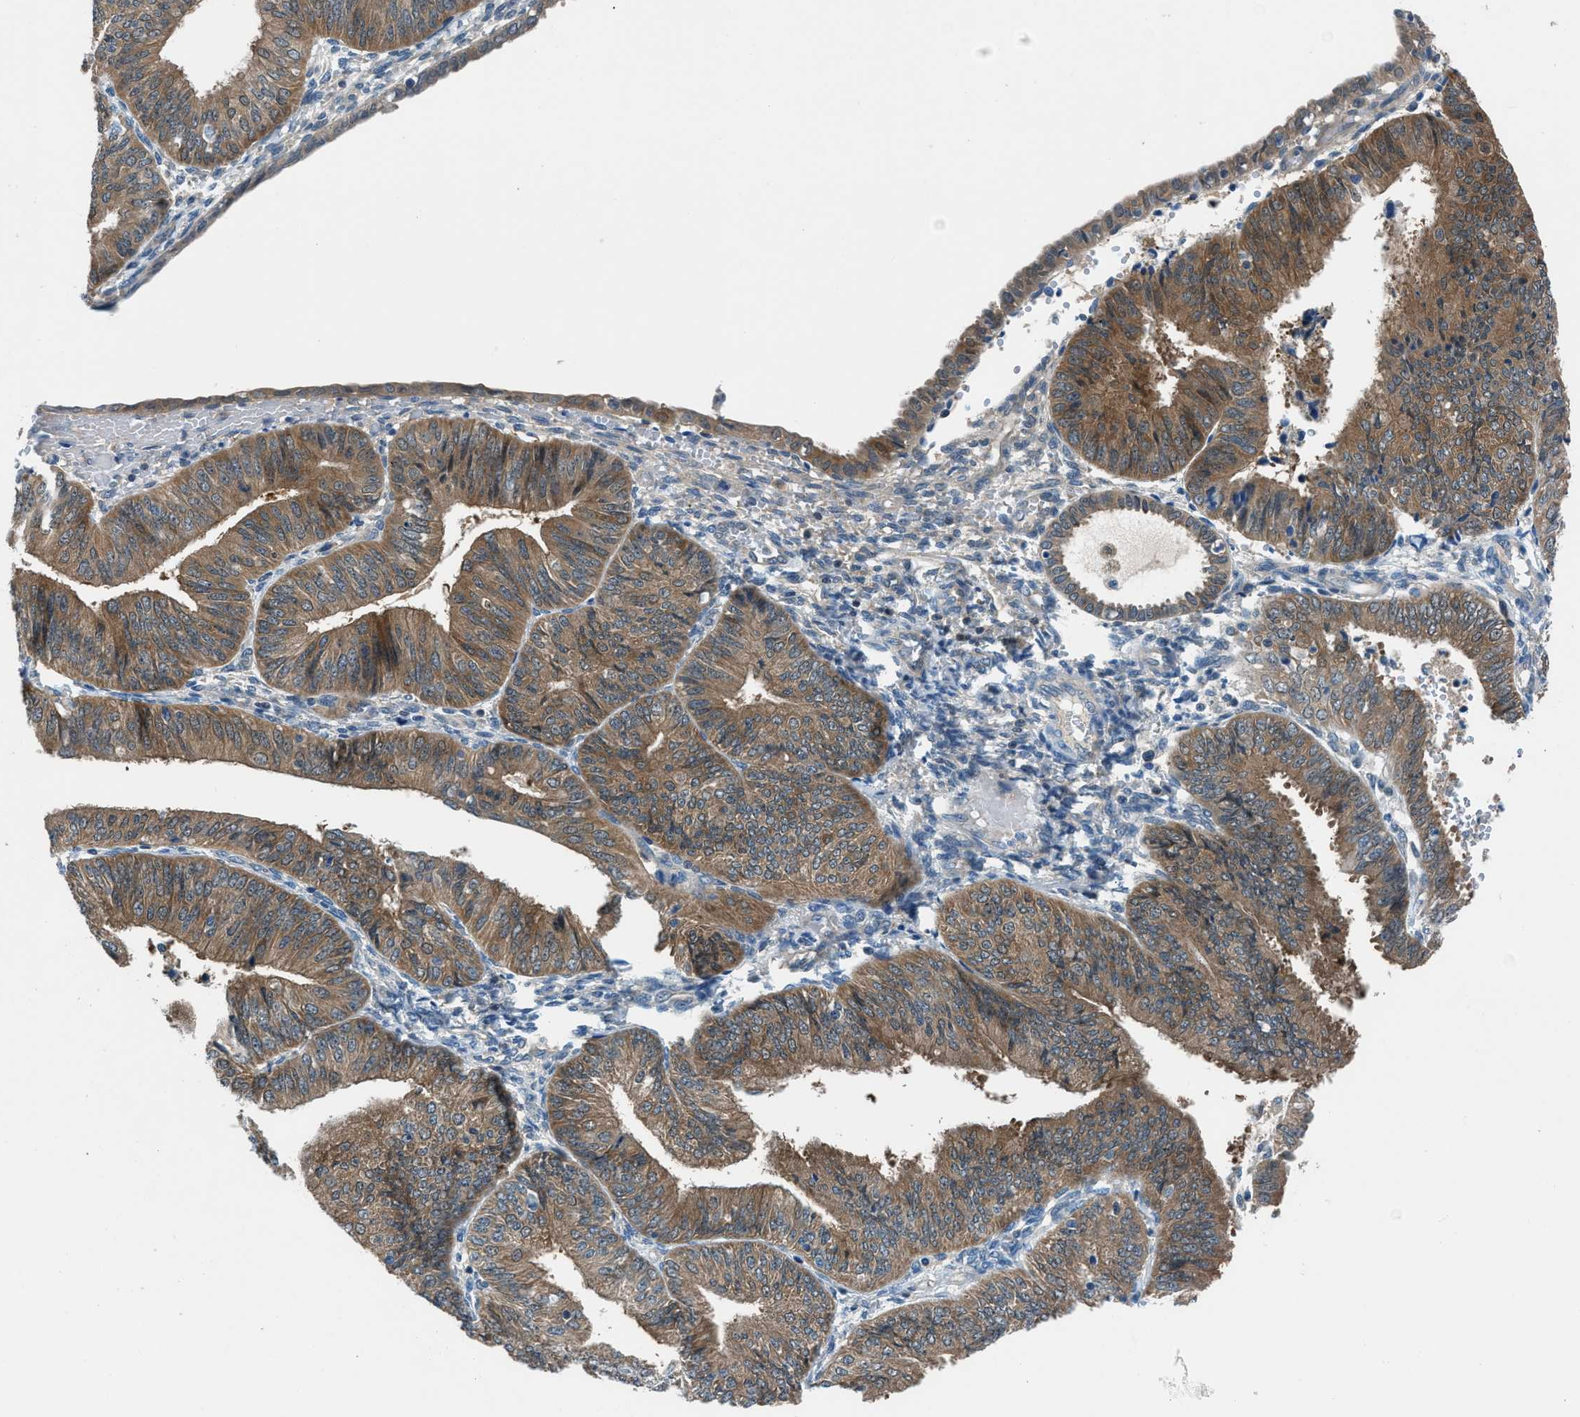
{"staining": {"intensity": "moderate", "quantity": ">75%", "location": "cytoplasmic/membranous"}, "tissue": "endometrial cancer", "cell_type": "Tumor cells", "image_type": "cancer", "snomed": [{"axis": "morphology", "description": "Adenocarcinoma, NOS"}, {"axis": "topography", "description": "Endometrium"}], "caption": "A high-resolution micrograph shows immunohistochemistry staining of endometrial adenocarcinoma, which shows moderate cytoplasmic/membranous expression in about >75% of tumor cells.", "gene": "ACP1", "patient": {"sex": "female", "age": 58}}